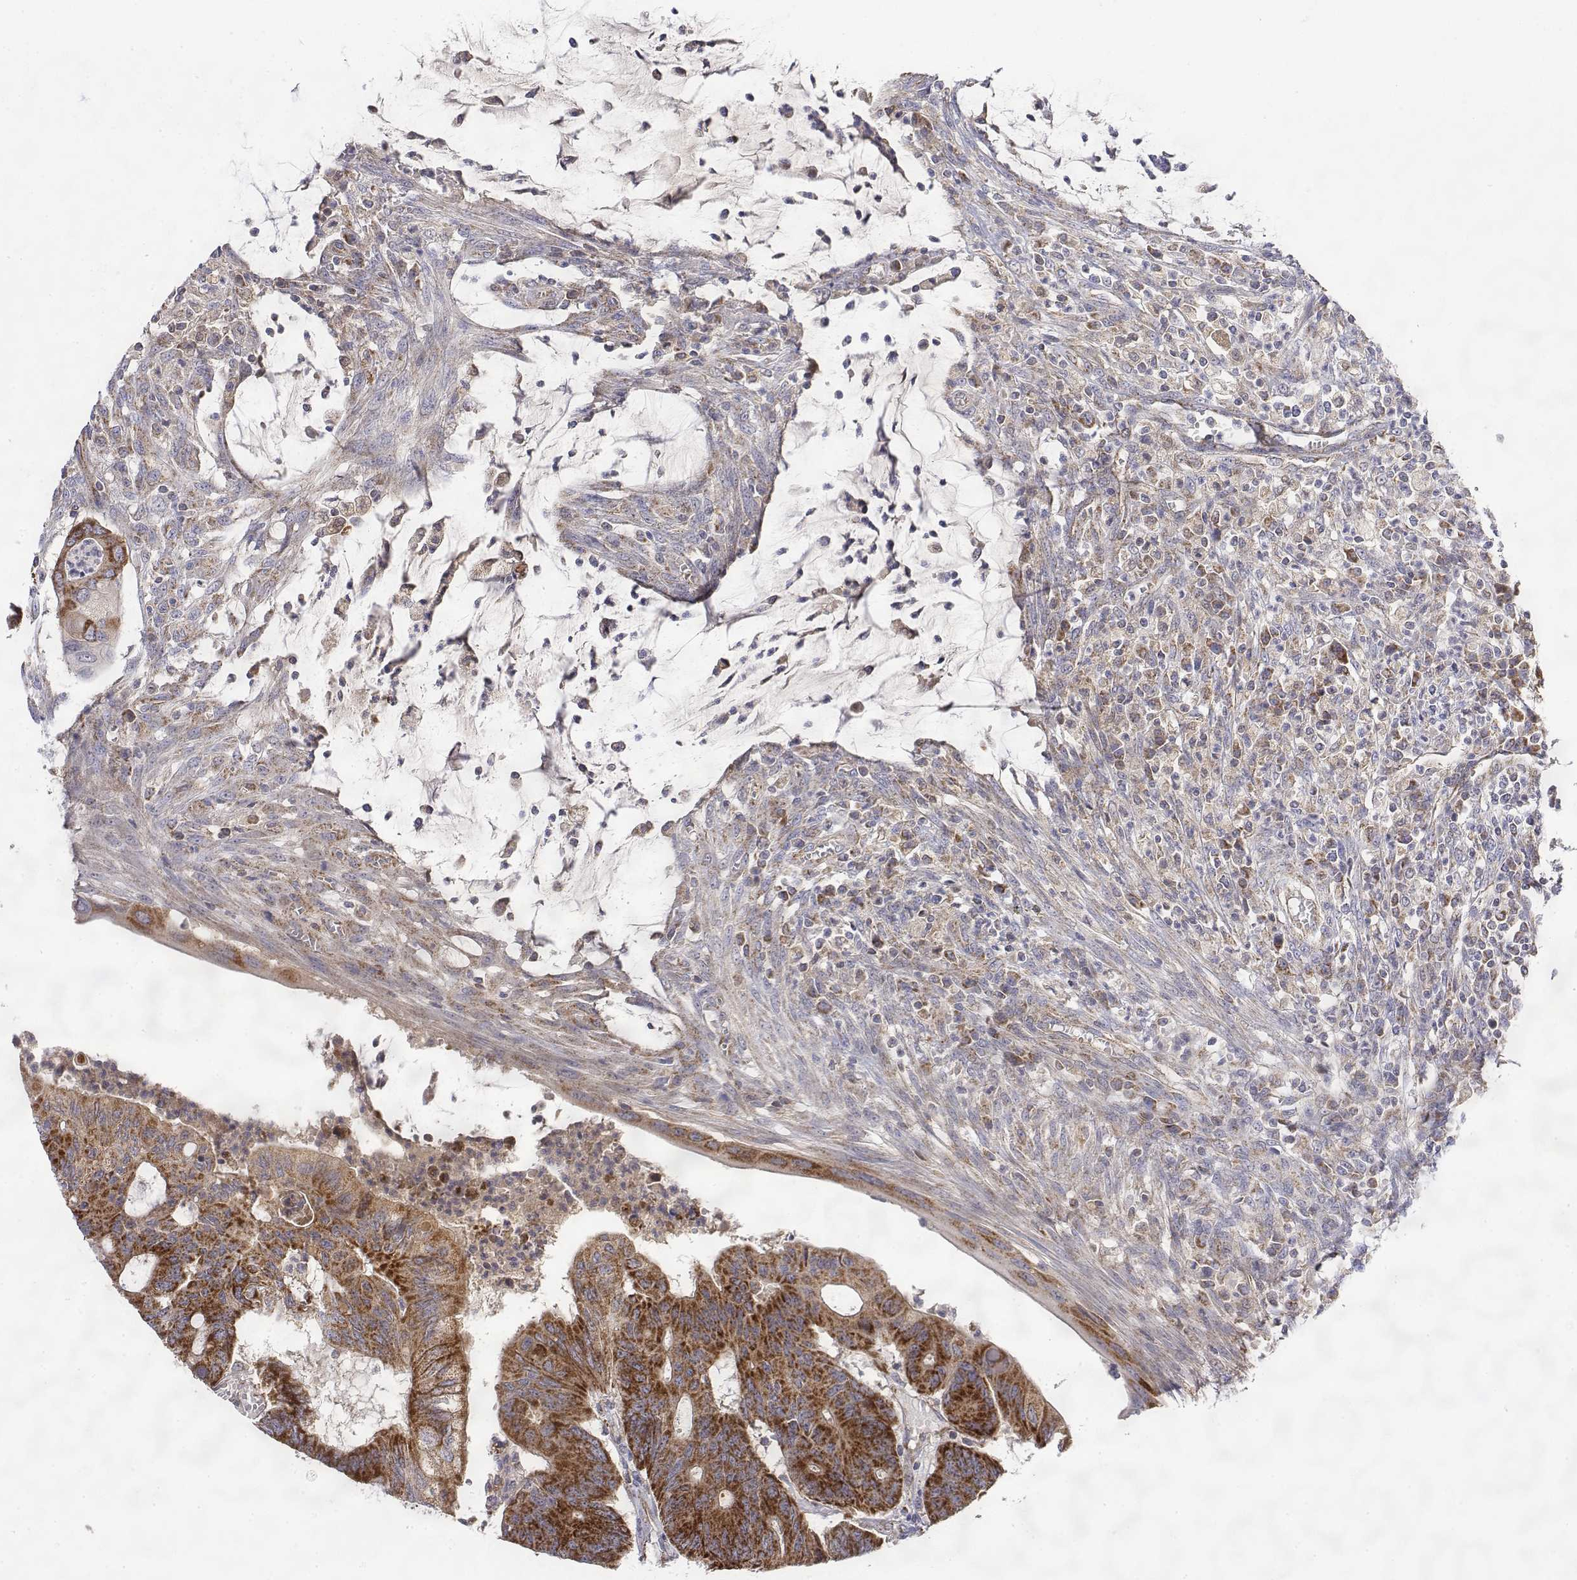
{"staining": {"intensity": "strong", "quantity": ">75%", "location": "cytoplasmic/membranous"}, "tissue": "colorectal cancer", "cell_type": "Tumor cells", "image_type": "cancer", "snomed": [{"axis": "morphology", "description": "Adenocarcinoma, NOS"}, {"axis": "topography", "description": "Colon"}], "caption": "Colorectal cancer (adenocarcinoma) stained for a protein shows strong cytoplasmic/membranous positivity in tumor cells.", "gene": "GADD45GIP1", "patient": {"sex": "male", "age": 65}}